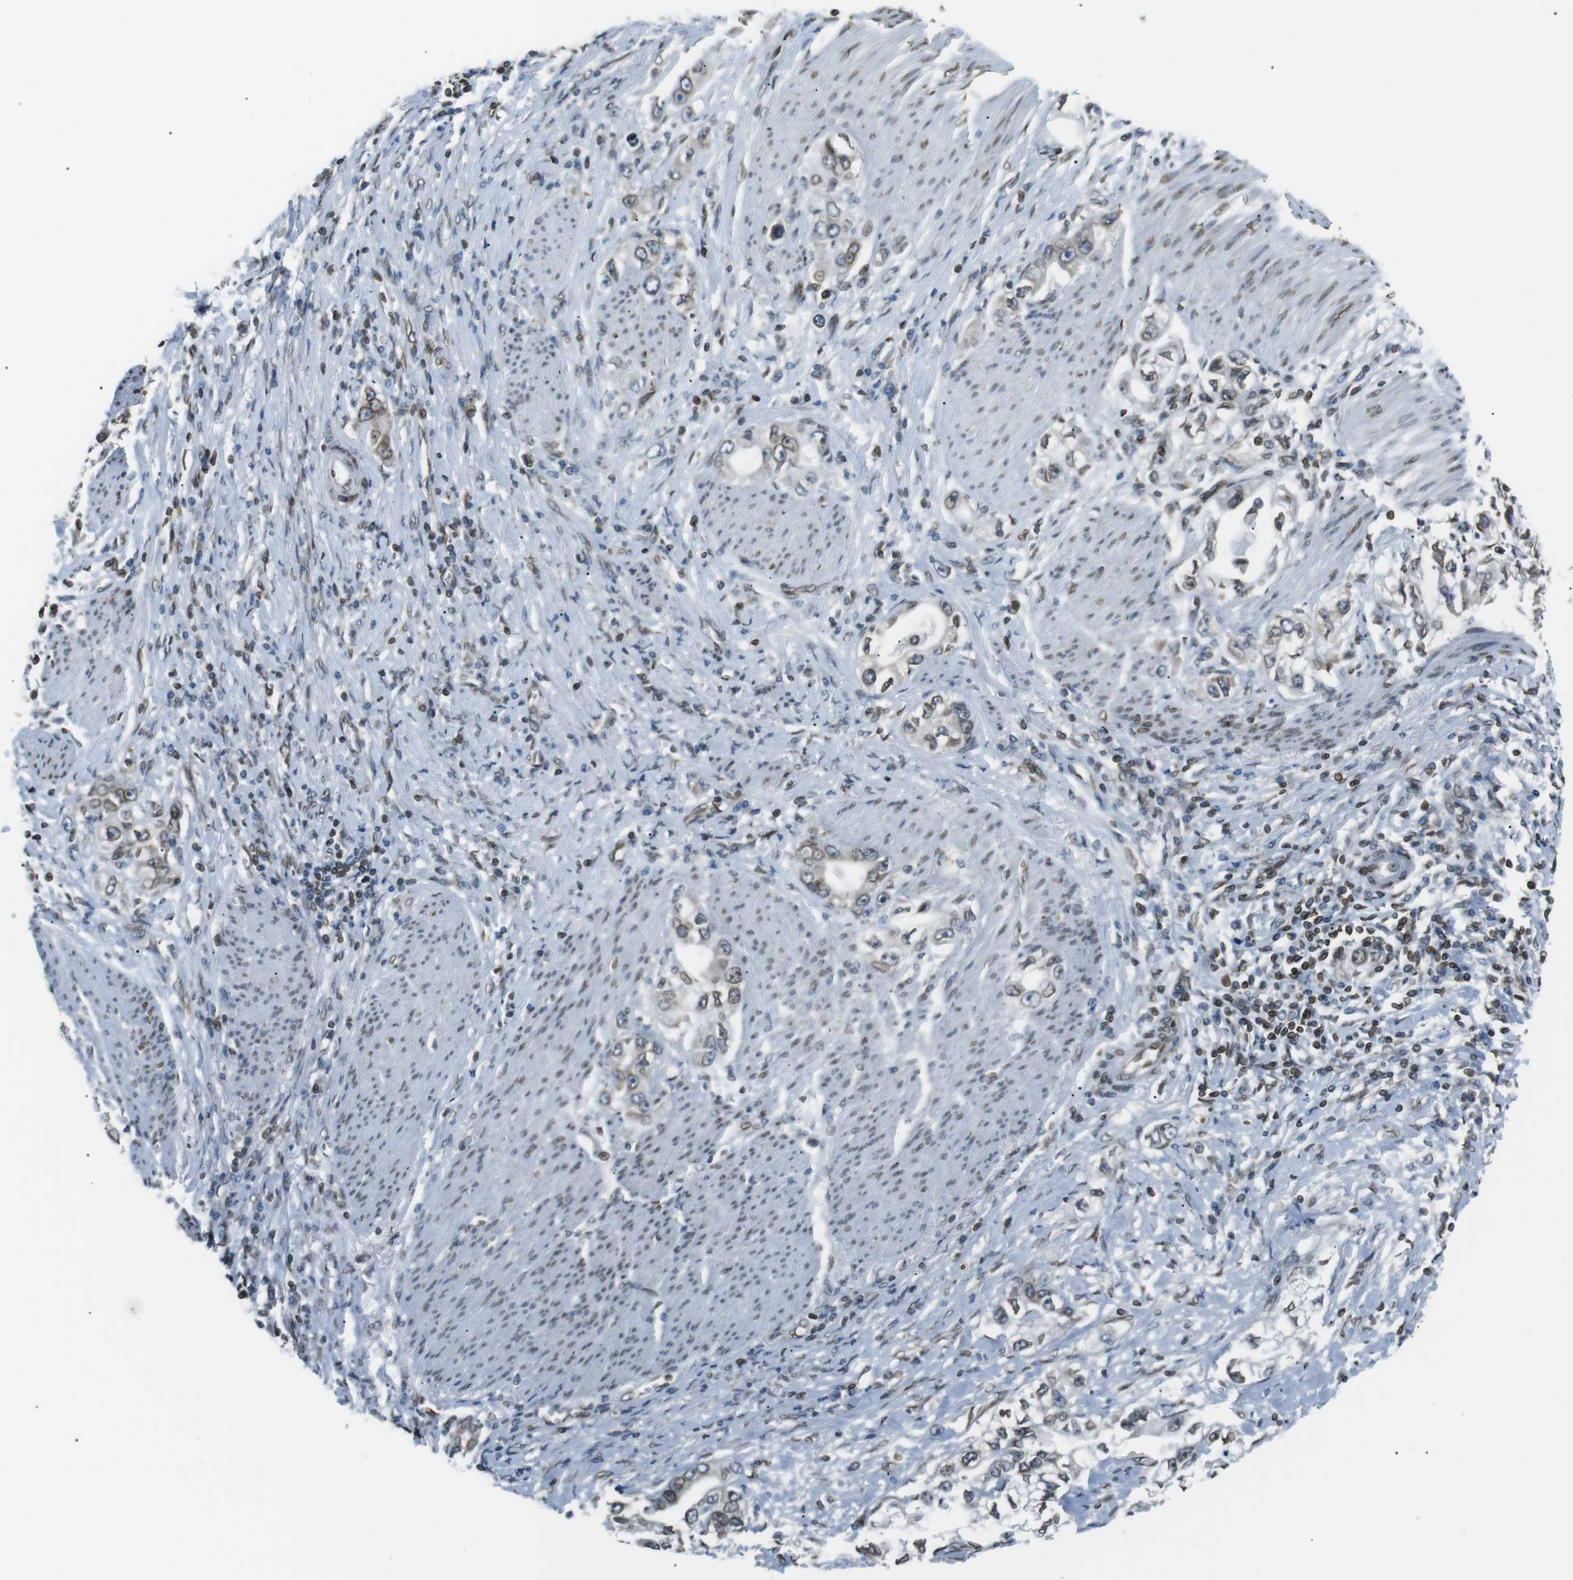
{"staining": {"intensity": "moderate", "quantity": ">75%", "location": "cytoplasmic/membranous,nuclear"}, "tissue": "stomach cancer", "cell_type": "Tumor cells", "image_type": "cancer", "snomed": [{"axis": "morphology", "description": "Adenocarcinoma, NOS"}, {"axis": "topography", "description": "Stomach, lower"}], "caption": "The immunohistochemical stain labels moderate cytoplasmic/membranous and nuclear staining in tumor cells of adenocarcinoma (stomach) tissue. The staining is performed using DAB brown chromogen to label protein expression. The nuclei are counter-stained blue using hematoxylin.", "gene": "TMX4", "patient": {"sex": "female", "age": 93}}